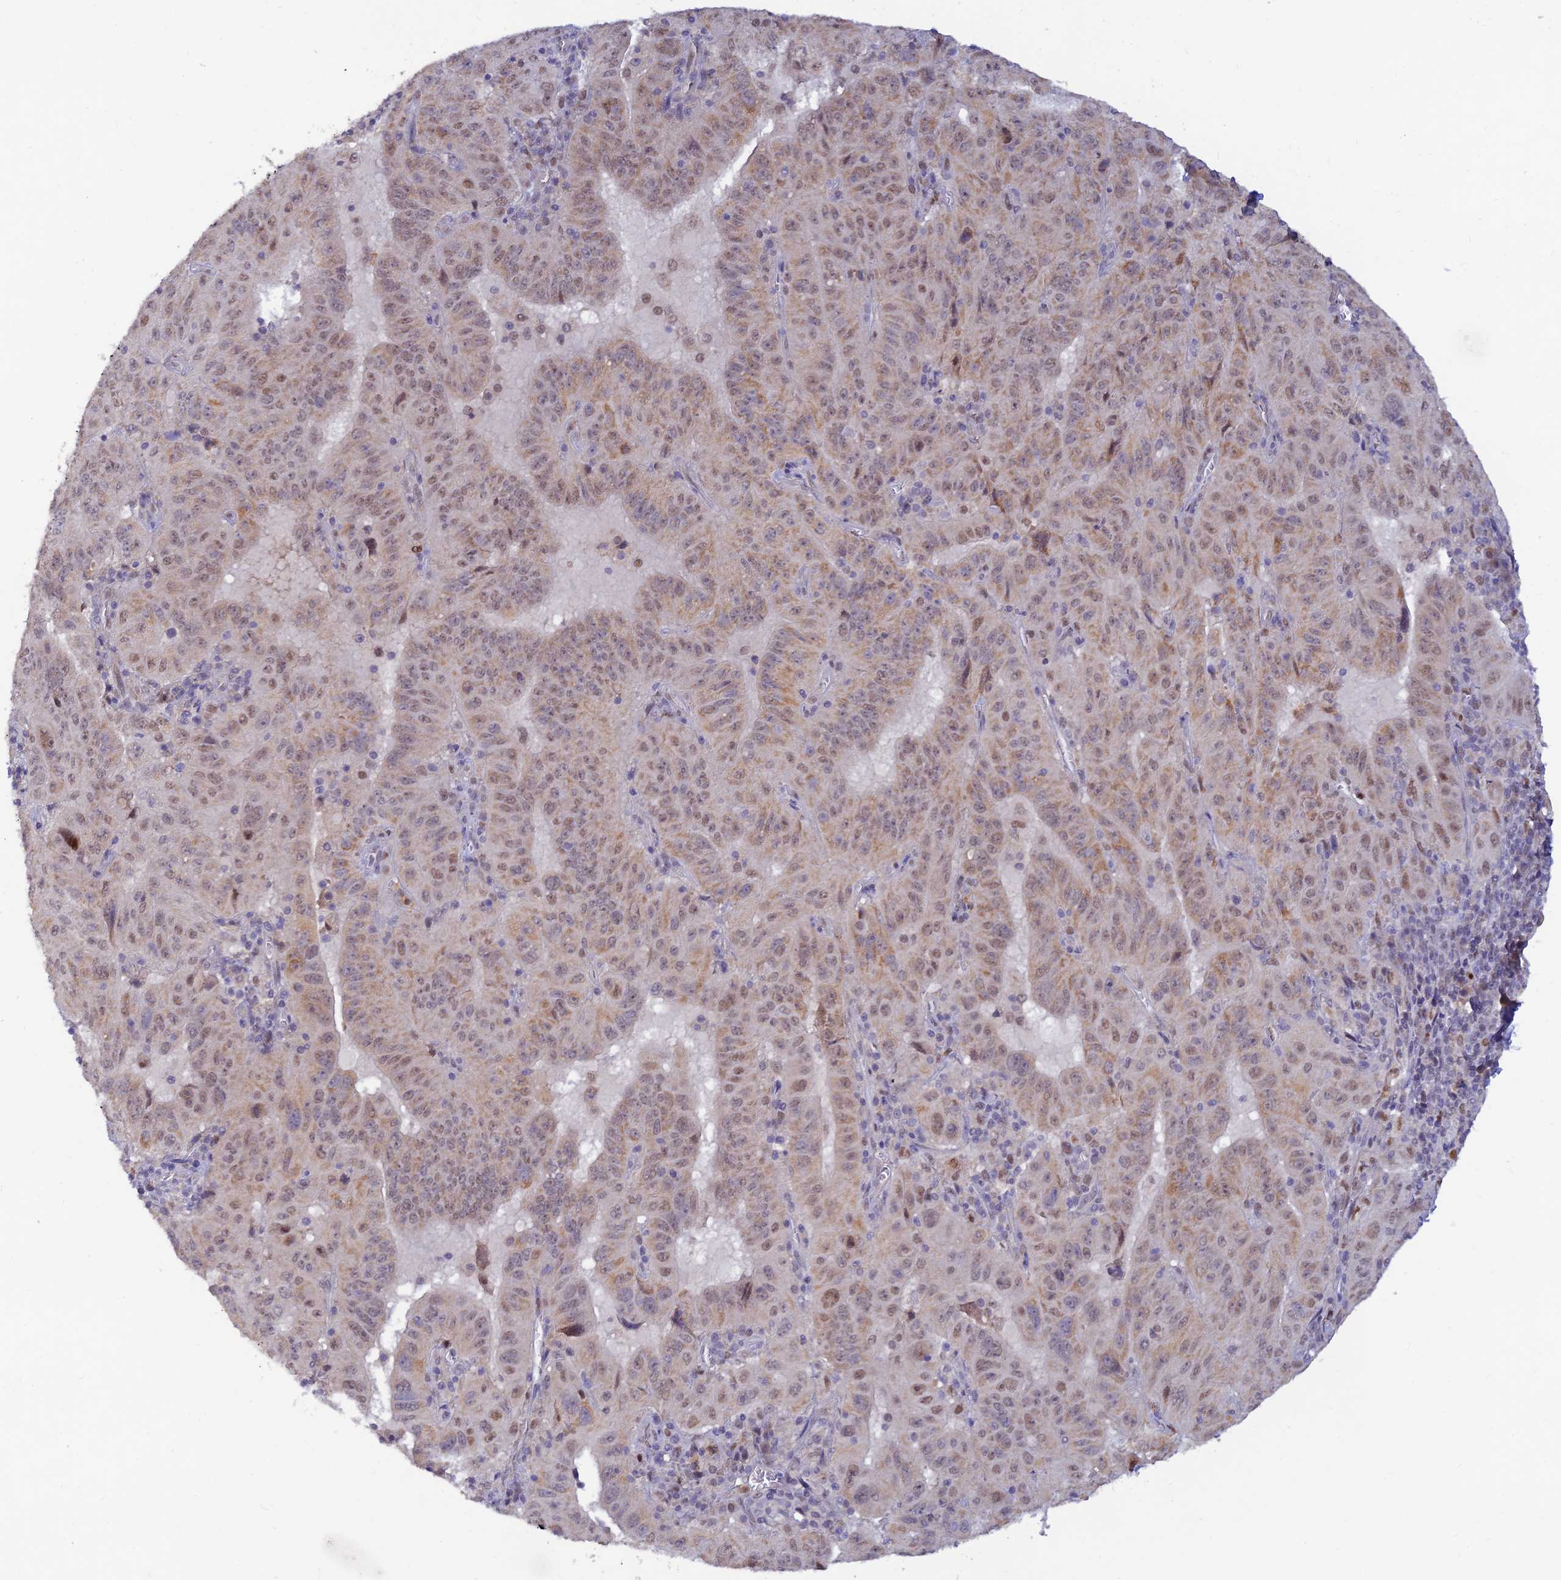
{"staining": {"intensity": "weak", "quantity": ">75%", "location": "cytoplasmic/membranous,nuclear"}, "tissue": "pancreatic cancer", "cell_type": "Tumor cells", "image_type": "cancer", "snomed": [{"axis": "morphology", "description": "Adenocarcinoma, NOS"}, {"axis": "topography", "description": "Pancreas"}], "caption": "Human adenocarcinoma (pancreatic) stained for a protein (brown) reveals weak cytoplasmic/membranous and nuclear positive staining in approximately >75% of tumor cells.", "gene": "FASTKD5", "patient": {"sex": "male", "age": 63}}